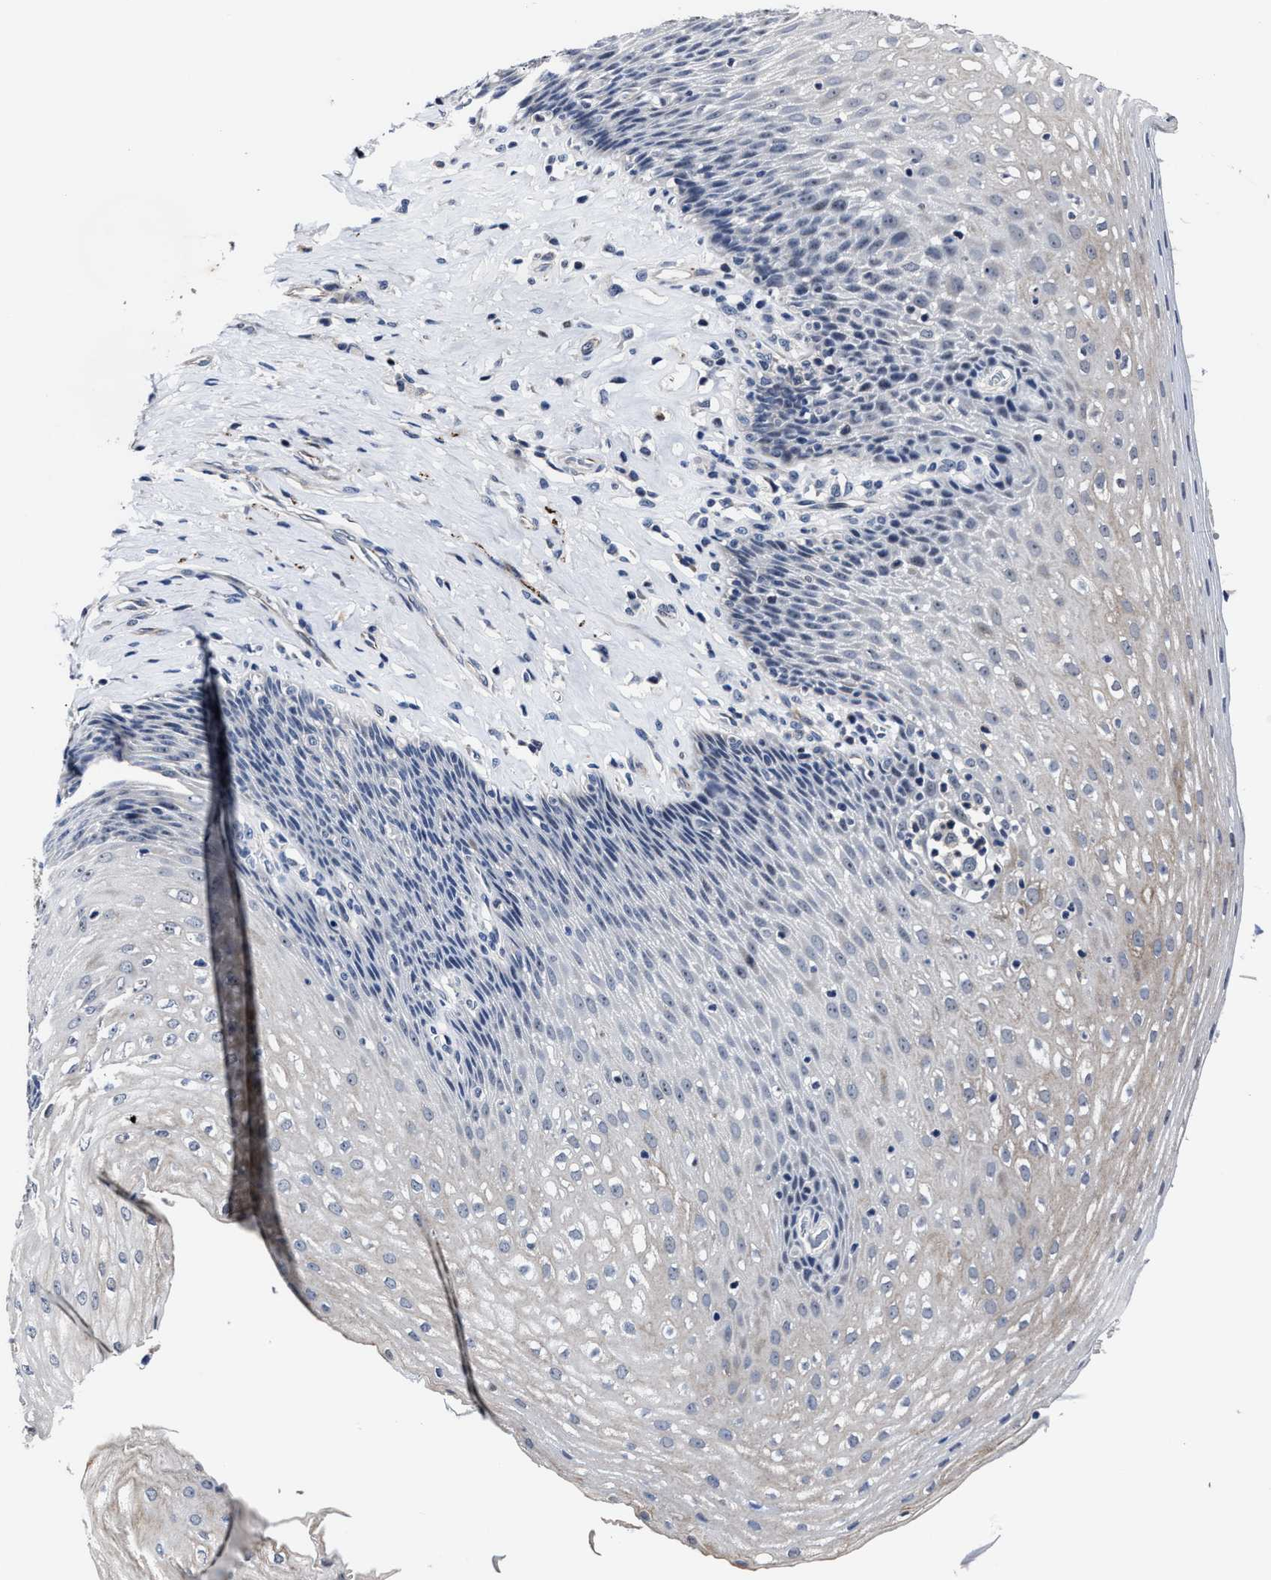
{"staining": {"intensity": "weak", "quantity": ">75%", "location": "cytoplasmic/membranous"}, "tissue": "esophagus", "cell_type": "Squamous epithelial cells", "image_type": "normal", "snomed": [{"axis": "morphology", "description": "Normal tissue, NOS"}, {"axis": "topography", "description": "Esophagus"}], "caption": "High-magnification brightfield microscopy of benign esophagus stained with DAB (brown) and counterstained with hematoxylin (blue). squamous epithelial cells exhibit weak cytoplasmic/membranous positivity is present in approximately>75% of cells.", "gene": "RSBN1L", "patient": {"sex": "female", "age": 61}}